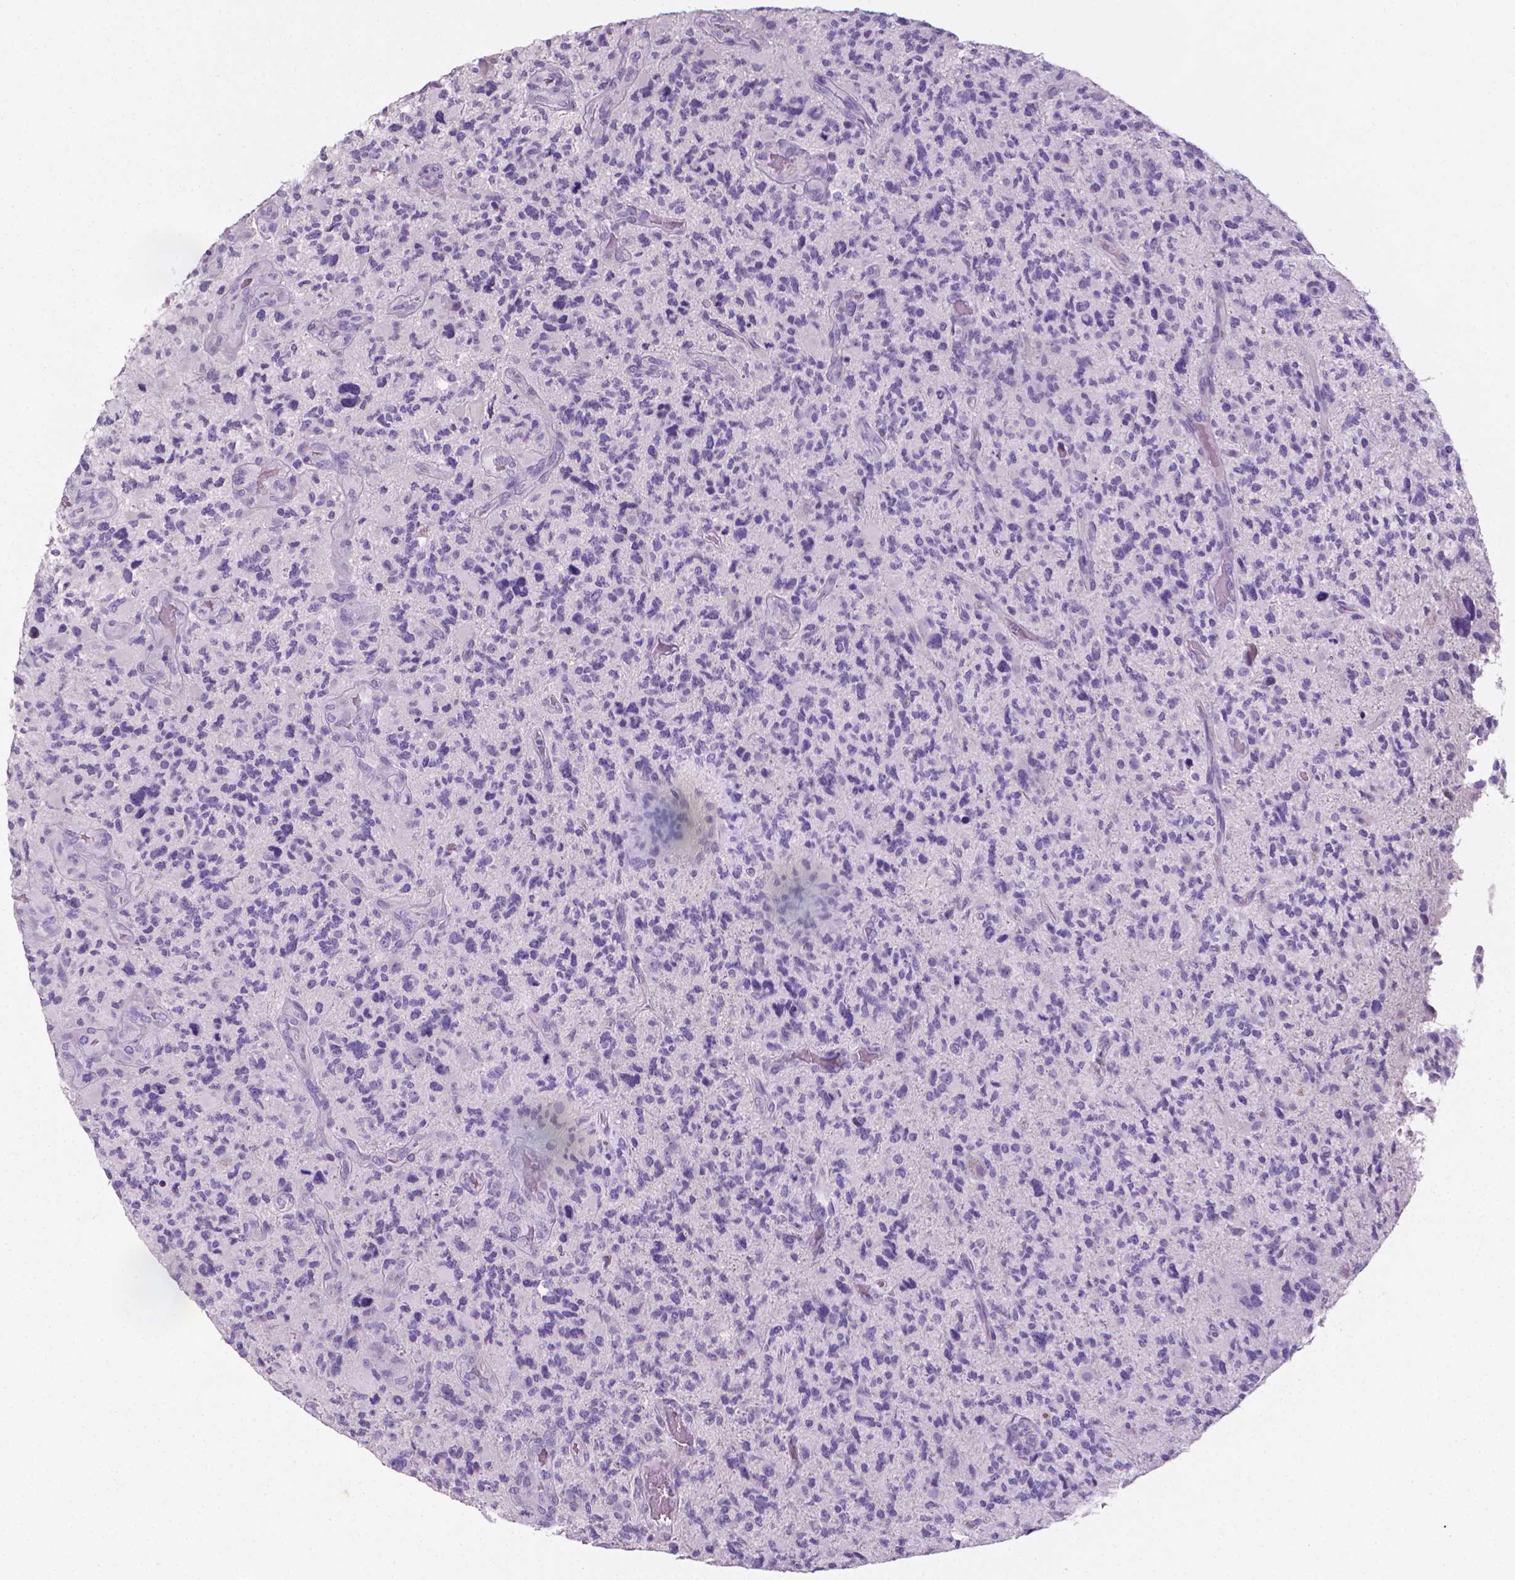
{"staining": {"intensity": "negative", "quantity": "none", "location": "none"}, "tissue": "glioma", "cell_type": "Tumor cells", "image_type": "cancer", "snomed": [{"axis": "morphology", "description": "Glioma, malignant, High grade"}, {"axis": "topography", "description": "Brain"}], "caption": "The photomicrograph demonstrates no significant expression in tumor cells of glioma.", "gene": "XPNPEP2", "patient": {"sex": "female", "age": 71}}